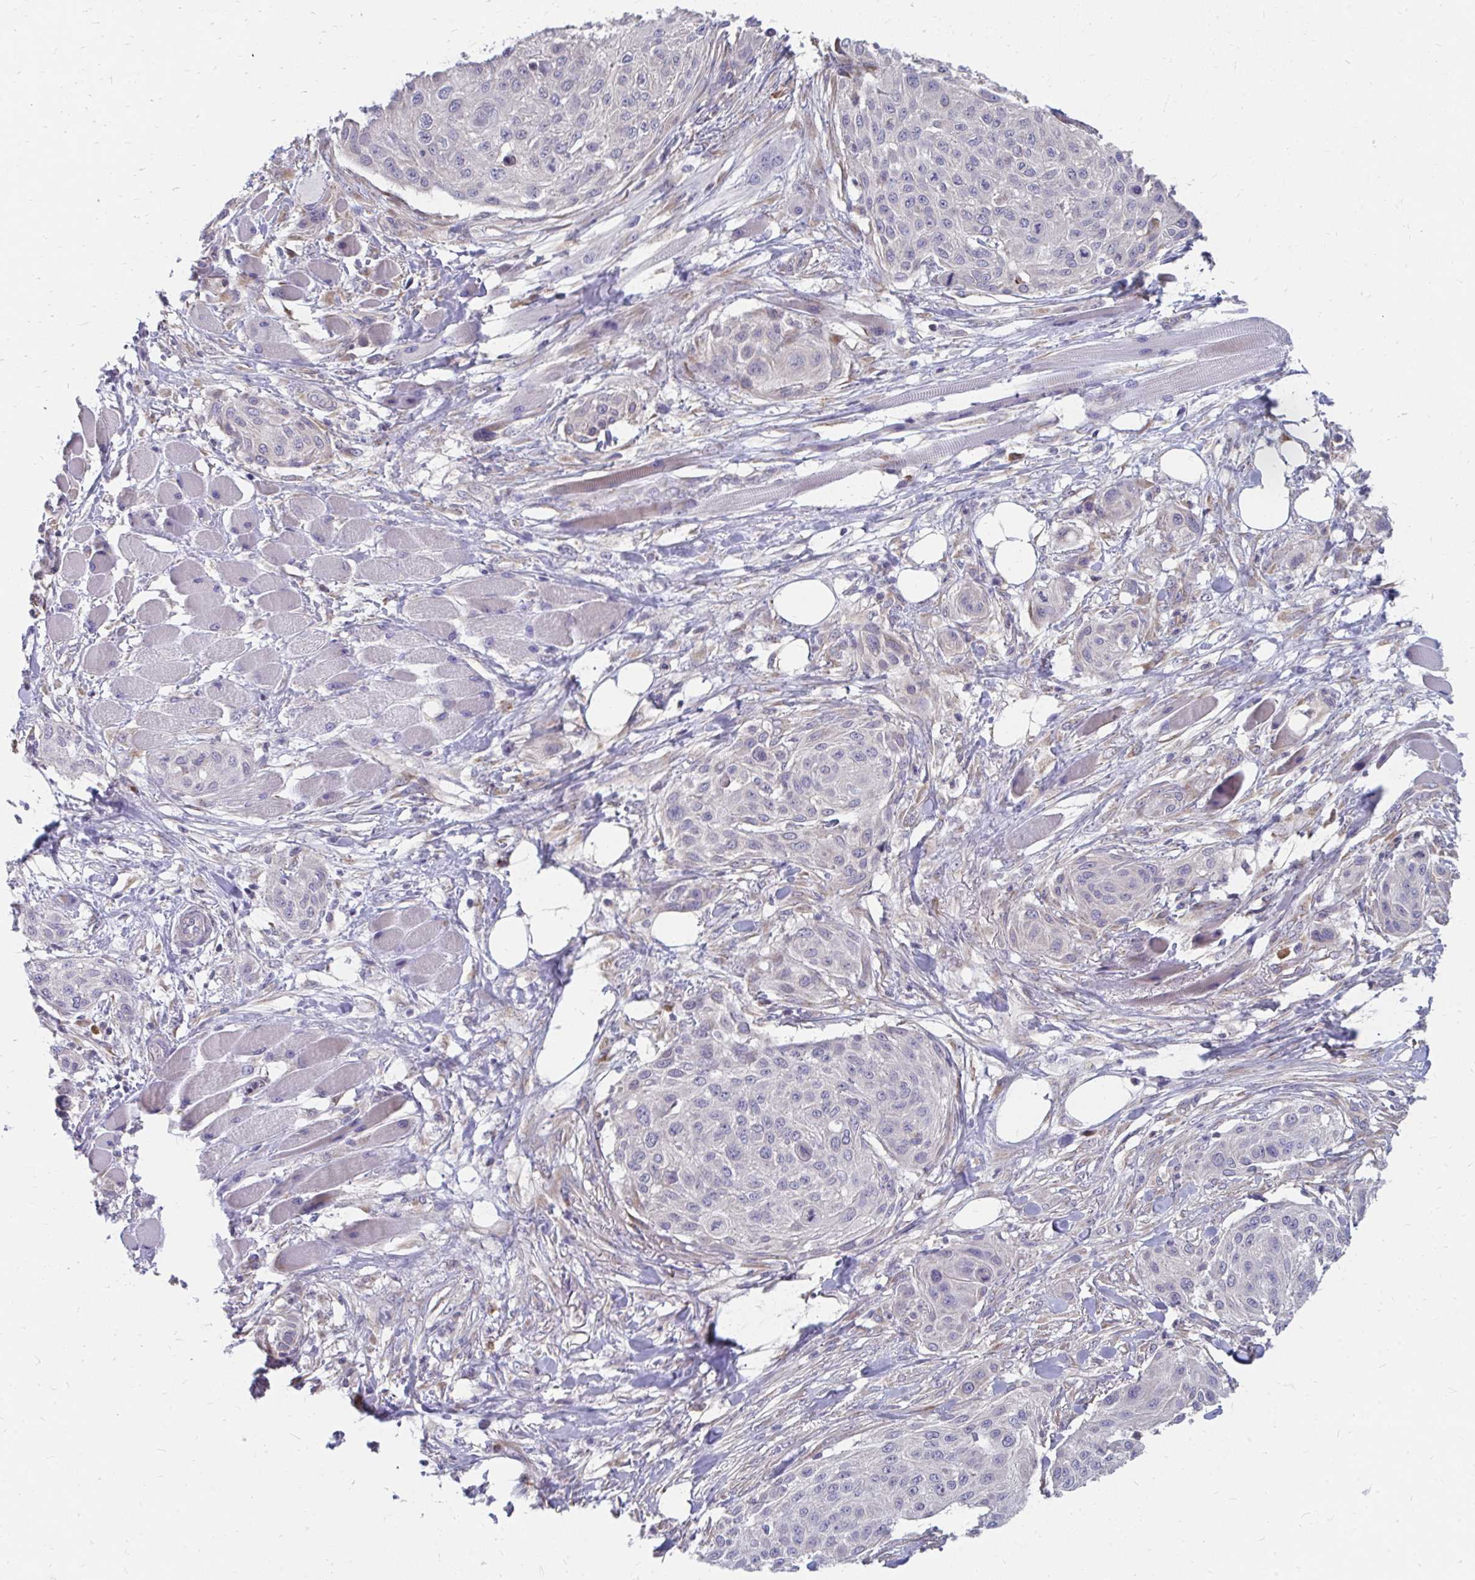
{"staining": {"intensity": "negative", "quantity": "none", "location": "none"}, "tissue": "skin cancer", "cell_type": "Tumor cells", "image_type": "cancer", "snomed": [{"axis": "morphology", "description": "Squamous cell carcinoma, NOS"}, {"axis": "topography", "description": "Skin"}], "caption": "This is an IHC photomicrograph of skin cancer (squamous cell carcinoma). There is no expression in tumor cells.", "gene": "PABIR3", "patient": {"sex": "female", "age": 87}}